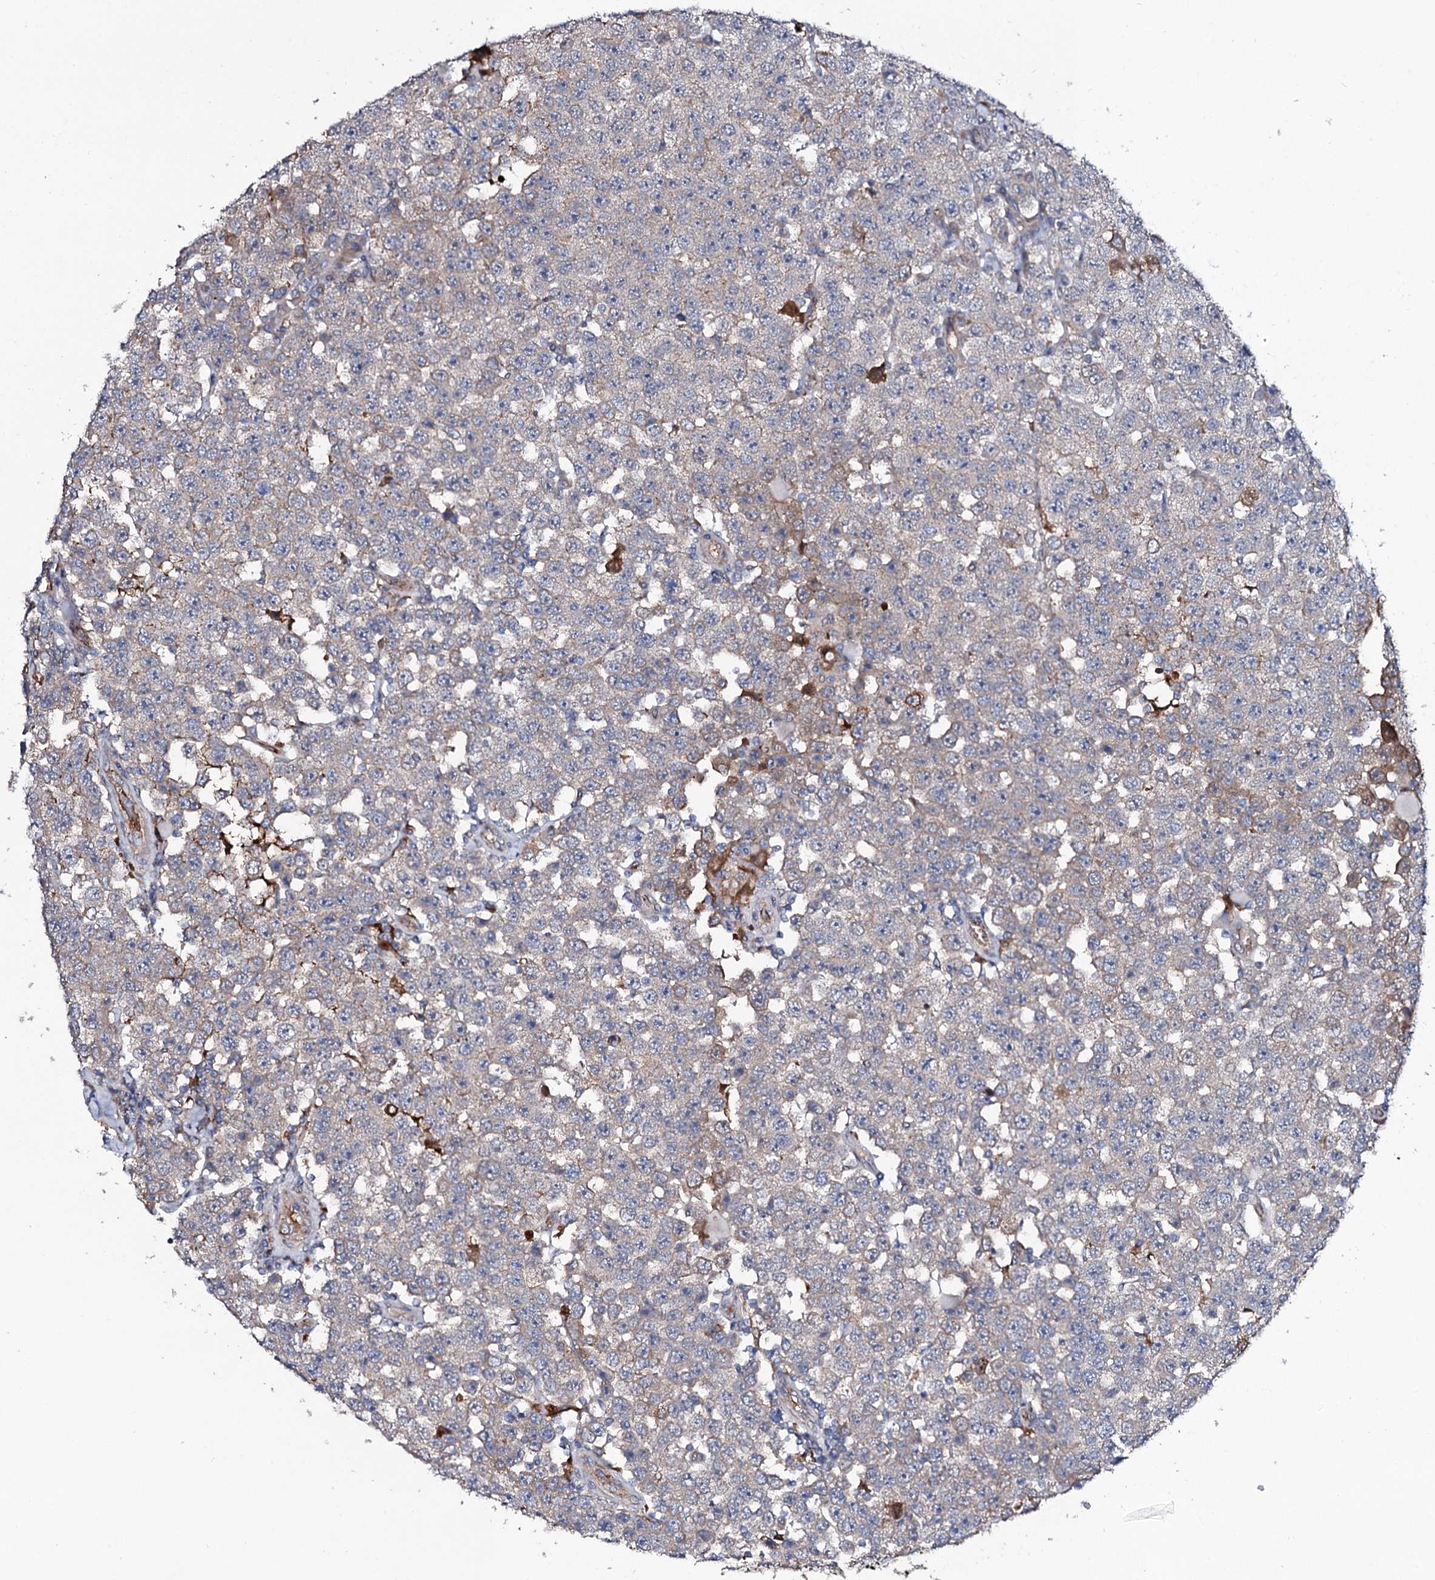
{"staining": {"intensity": "weak", "quantity": "<25%", "location": "cytoplasmic/membranous"}, "tissue": "testis cancer", "cell_type": "Tumor cells", "image_type": "cancer", "snomed": [{"axis": "morphology", "description": "Seminoma, NOS"}, {"axis": "topography", "description": "Testis"}], "caption": "The image exhibits no staining of tumor cells in testis seminoma.", "gene": "PPP1R3D", "patient": {"sex": "male", "age": 28}}